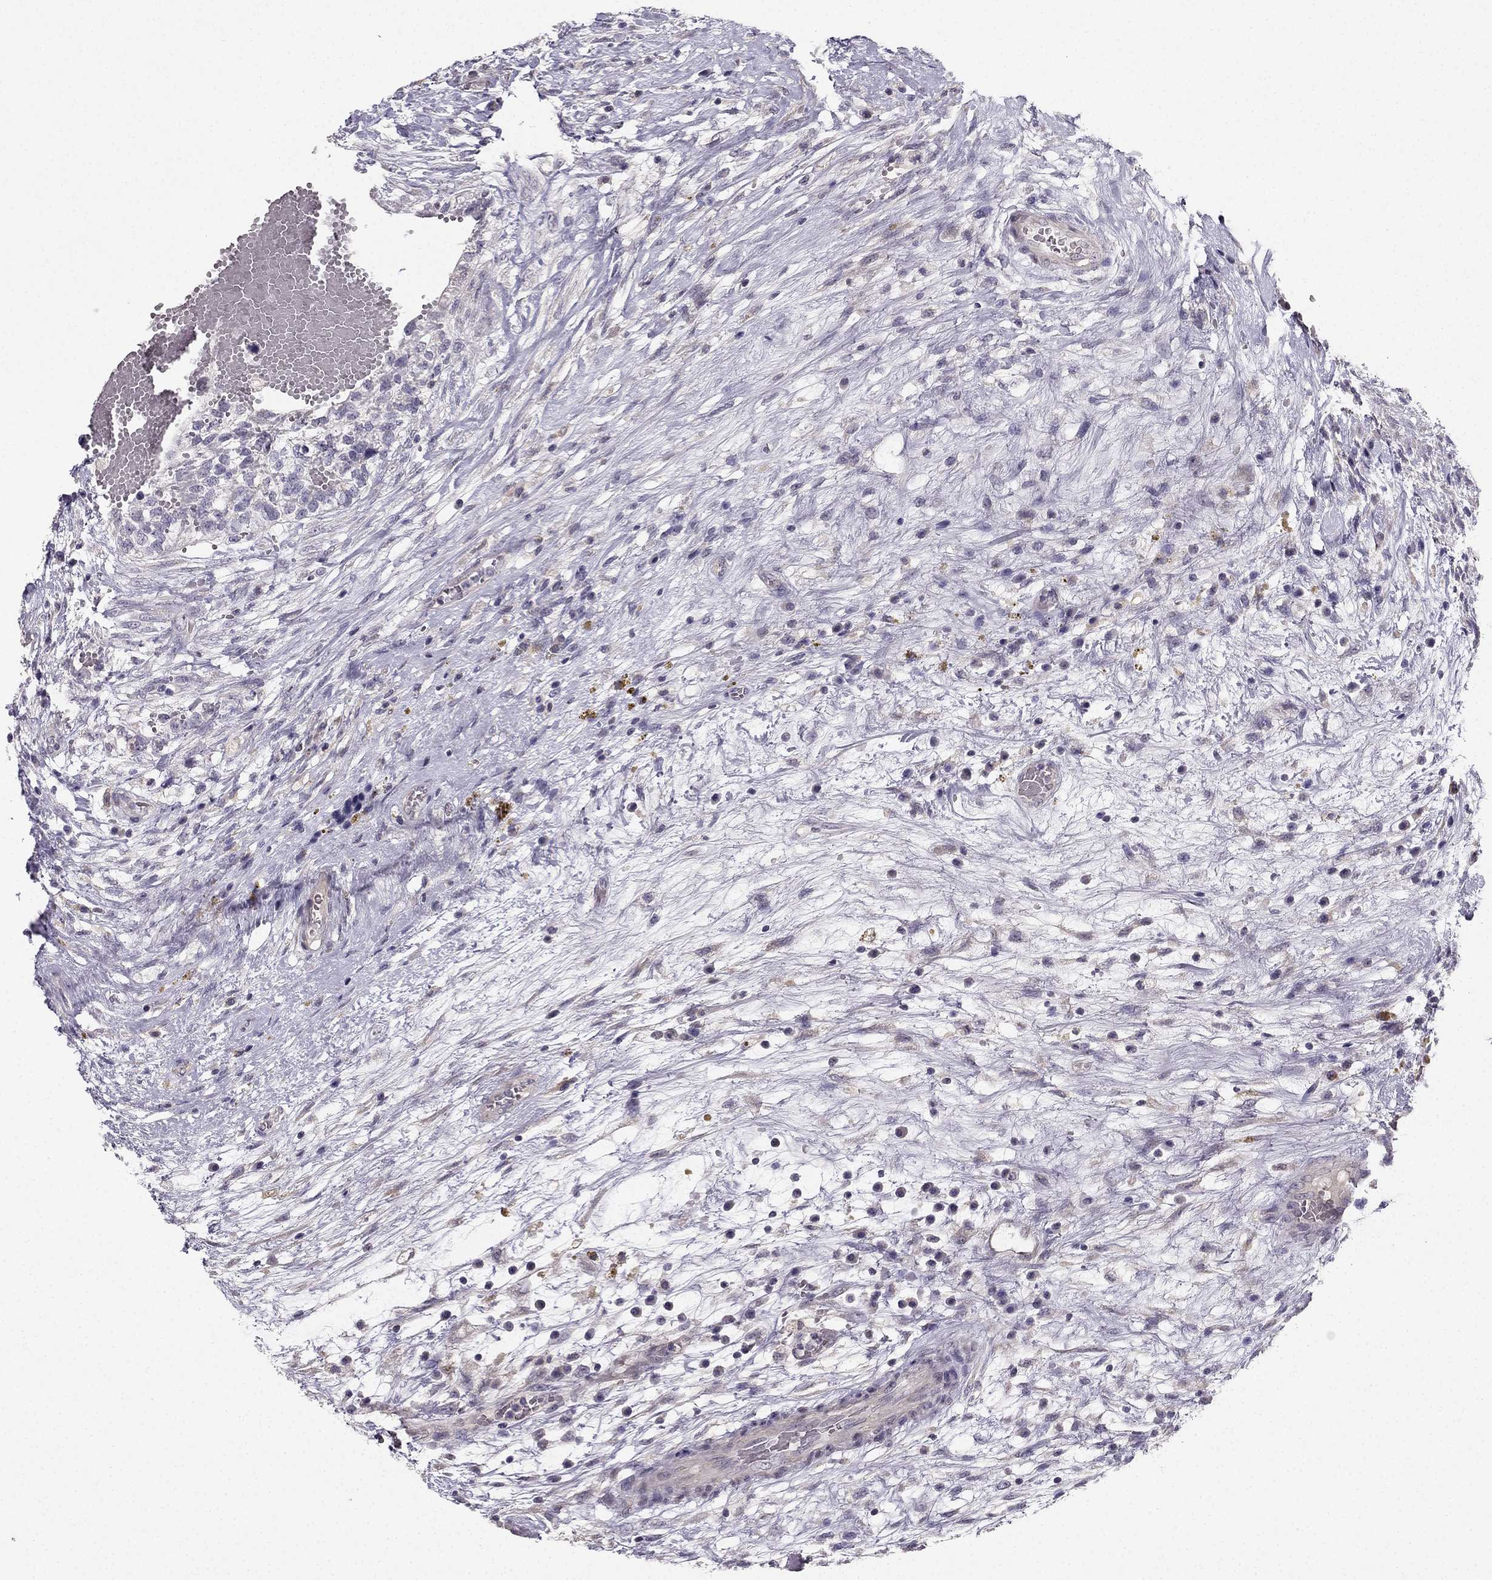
{"staining": {"intensity": "negative", "quantity": "none", "location": "none"}, "tissue": "testis cancer", "cell_type": "Tumor cells", "image_type": "cancer", "snomed": [{"axis": "morphology", "description": "Normal tissue, NOS"}, {"axis": "morphology", "description": "Carcinoma, Embryonal, NOS"}, {"axis": "topography", "description": "Testis"}, {"axis": "topography", "description": "Epididymis"}], "caption": "Protein analysis of testis cancer (embryonal carcinoma) shows no significant staining in tumor cells.", "gene": "TSPYL5", "patient": {"sex": "male", "age": 32}}